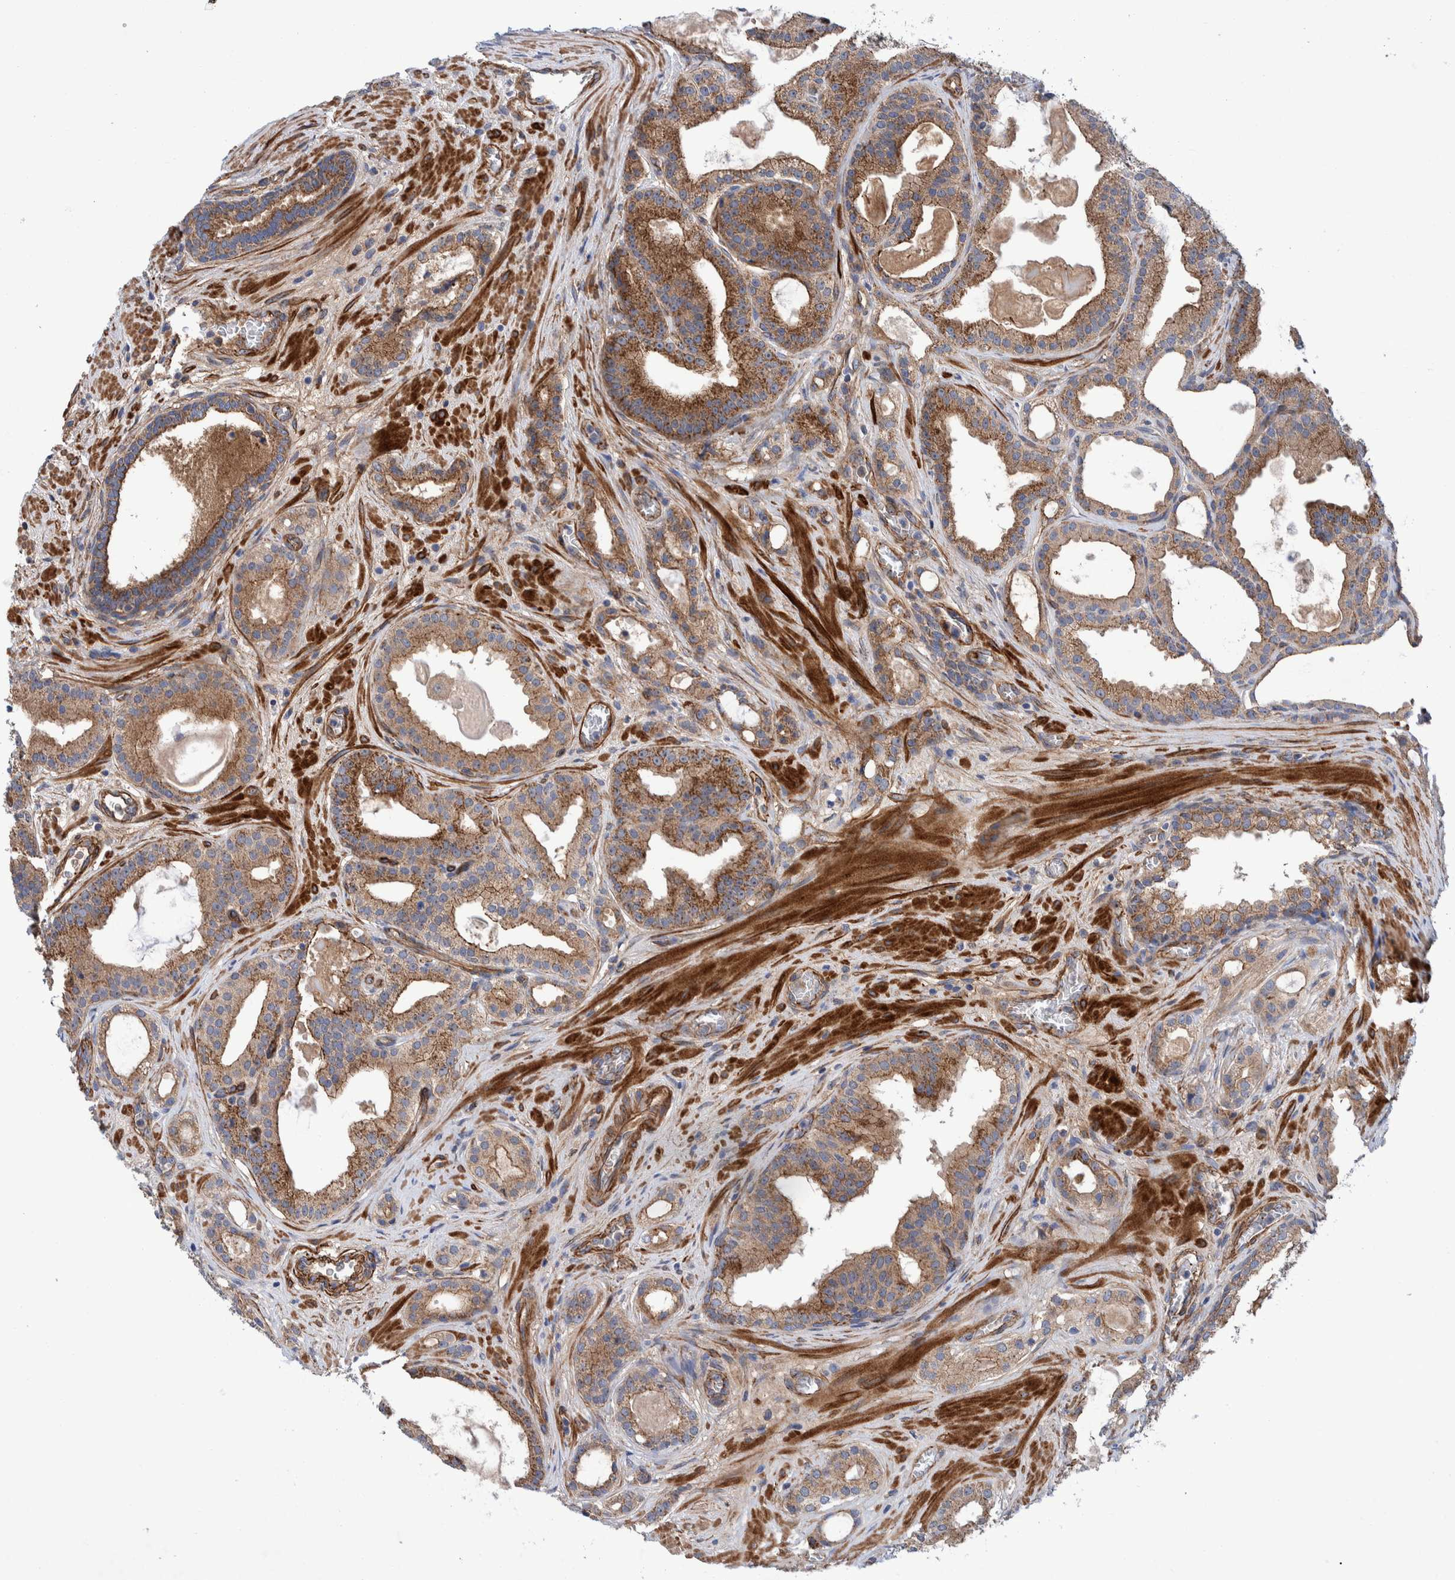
{"staining": {"intensity": "strong", "quantity": "25%-75%", "location": "cytoplasmic/membranous"}, "tissue": "prostate cancer", "cell_type": "Tumor cells", "image_type": "cancer", "snomed": [{"axis": "morphology", "description": "Adenocarcinoma, High grade"}, {"axis": "topography", "description": "Prostate"}], "caption": "Prostate cancer (adenocarcinoma (high-grade)) was stained to show a protein in brown. There is high levels of strong cytoplasmic/membranous positivity in approximately 25%-75% of tumor cells.", "gene": "SLC25A10", "patient": {"sex": "male", "age": 60}}